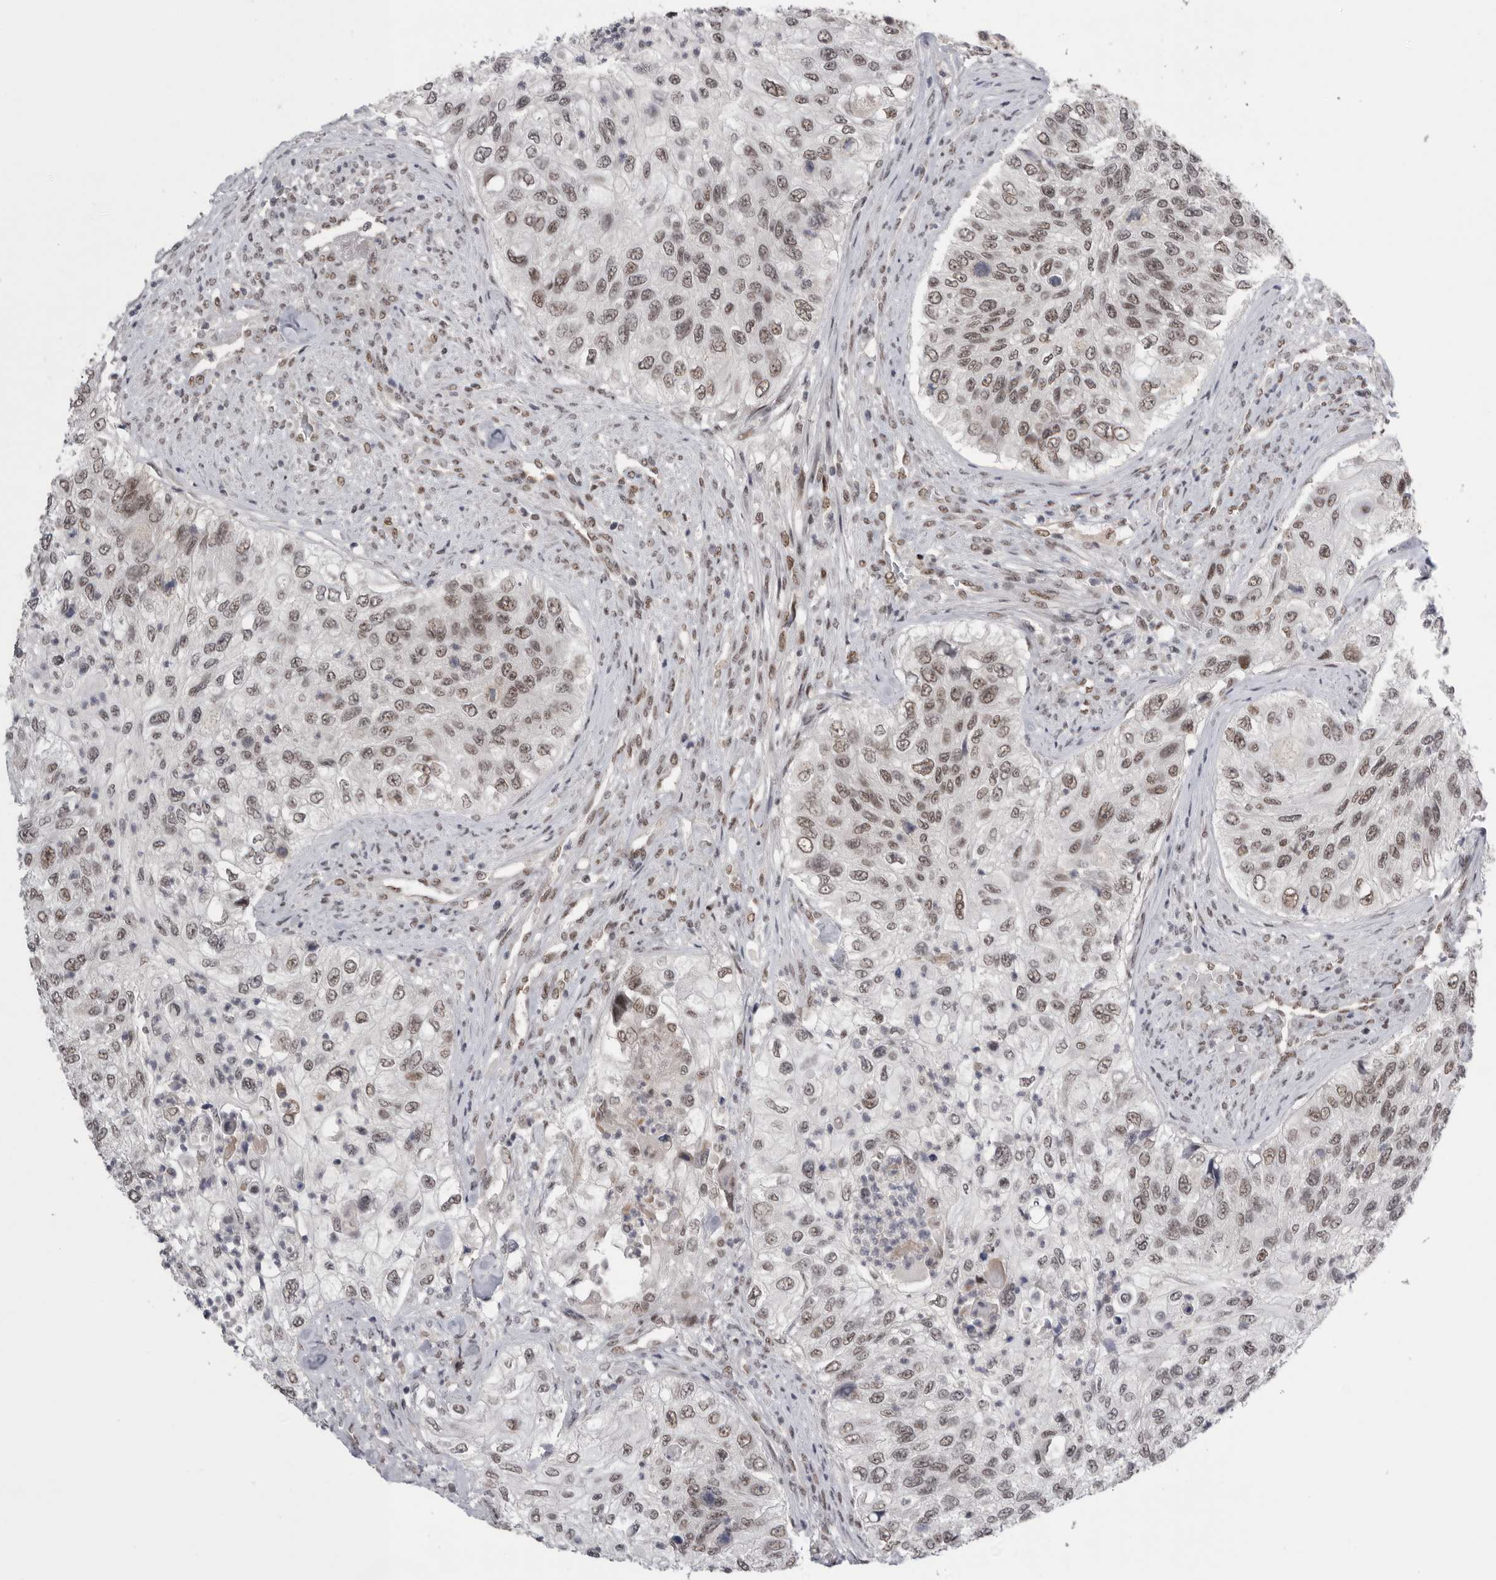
{"staining": {"intensity": "weak", "quantity": ">75%", "location": "nuclear"}, "tissue": "urothelial cancer", "cell_type": "Tumor cells", "image_type": "cancer", "snomed": [{"axis": "morphology", "description": "Urothelial carcinoma, High grade"}, {"axis": "topography", "description": "Urinary bladder"}], "caption": "A low amount of weak nuclear positivity is present in approximately >75% of tumor cells in urothelial carcinoma (high-grade) tissue. (brown staining indicates protein expression, while blue staining denotes nuclei).", "gene": "POU5F1", "patient": {"sex": "female", "age": 60}}